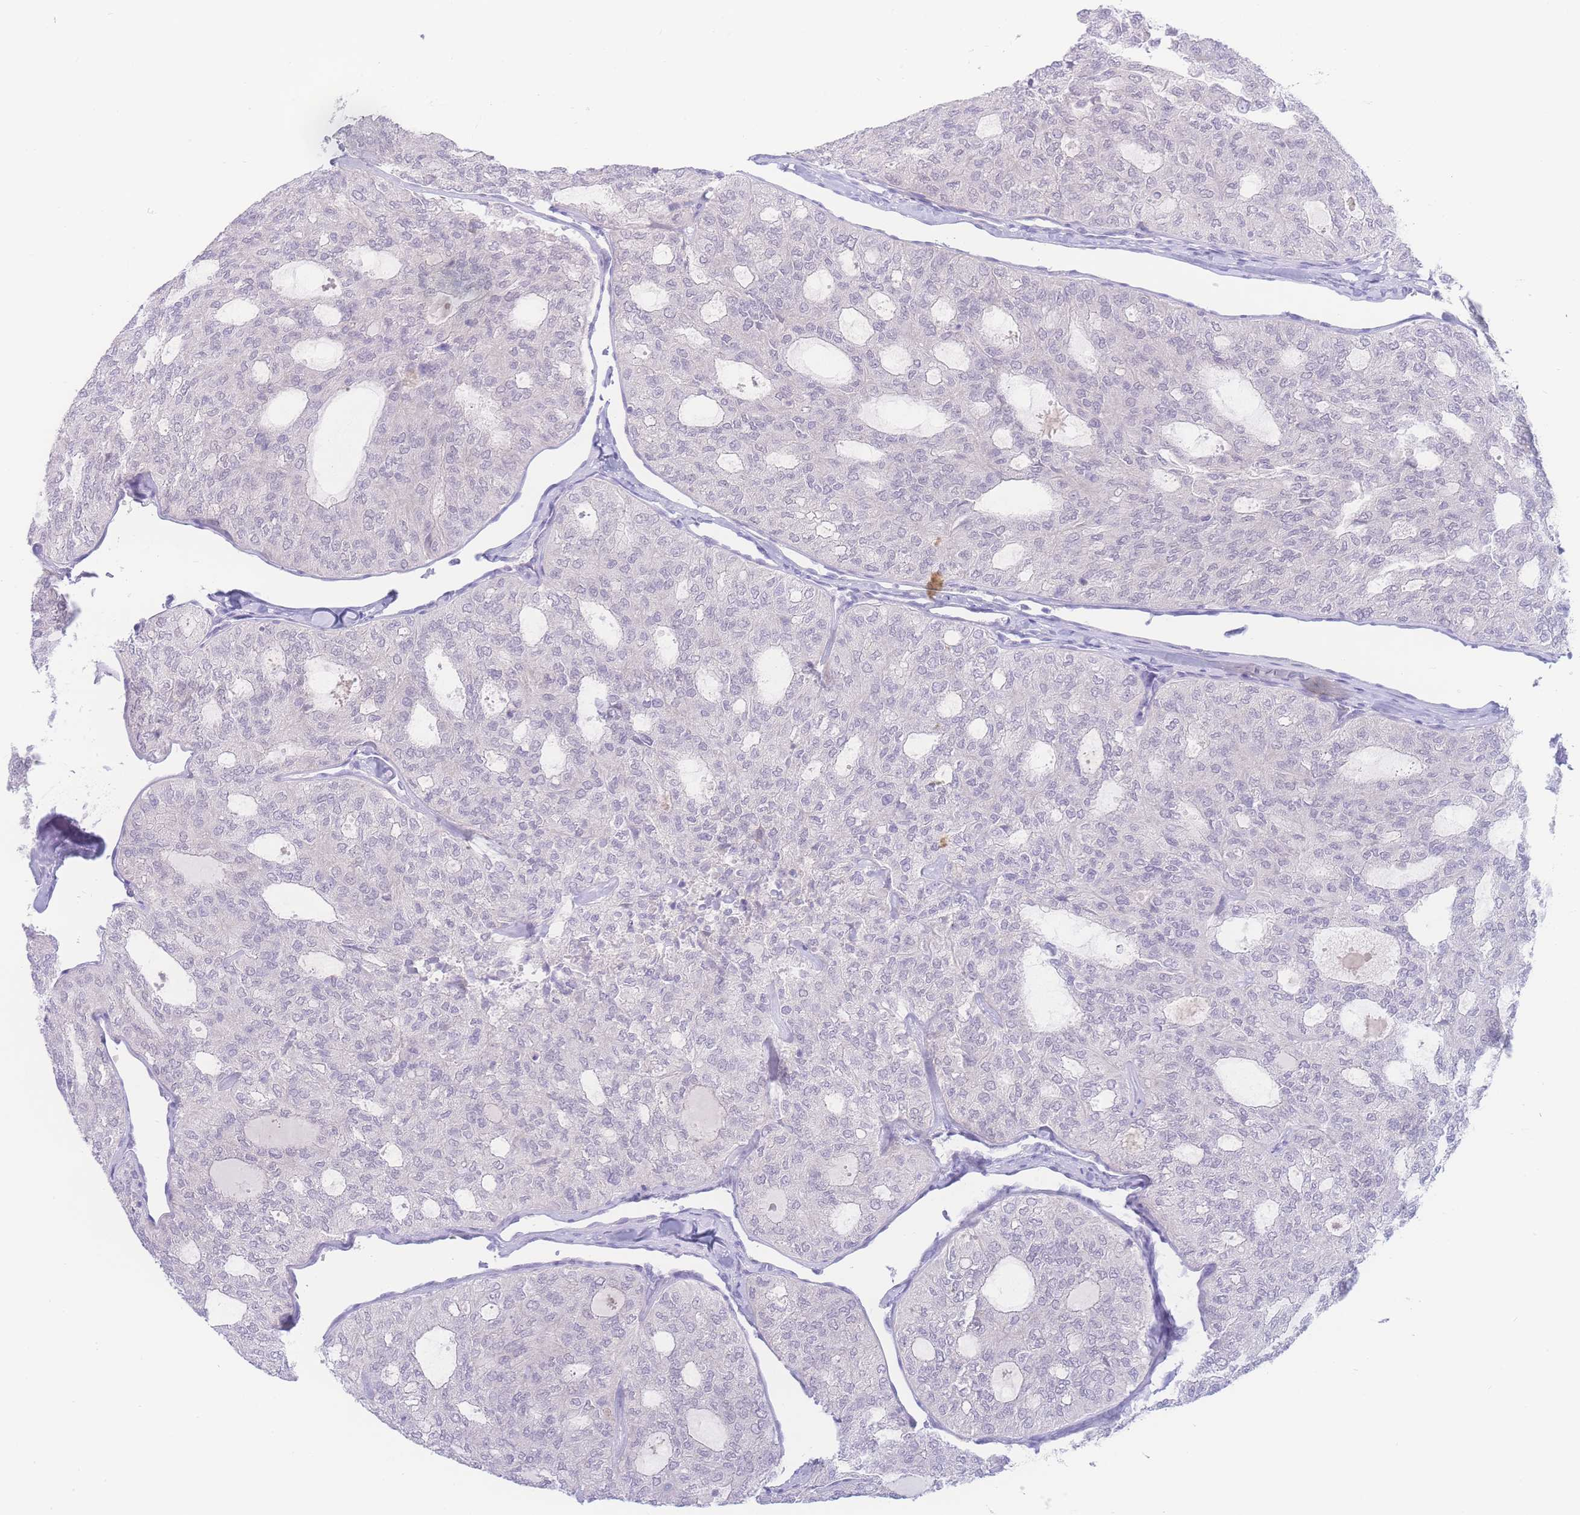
{"staining": {"intensity": "negative", "quantity": "none", "location": "none"}, "tissue": "thyroid cancer", "cell_type": "Tumor cells", "image_type": "cancer", "snomed": [{"axis": "morphology", "description": "Follicular adenoma carcinoma, NOS"}, {"axis": "topography", "description": "Thyroid gland"}], "caption": "Tumor cells are negative for brown protein staining in follicular adenoma carcinoma (thyroid). (DAB immunohistochemistry (IHC) with hematoxylin counter stain).", "gene": "PRSS22", "patient": {"sex": "male", "age": 75}}